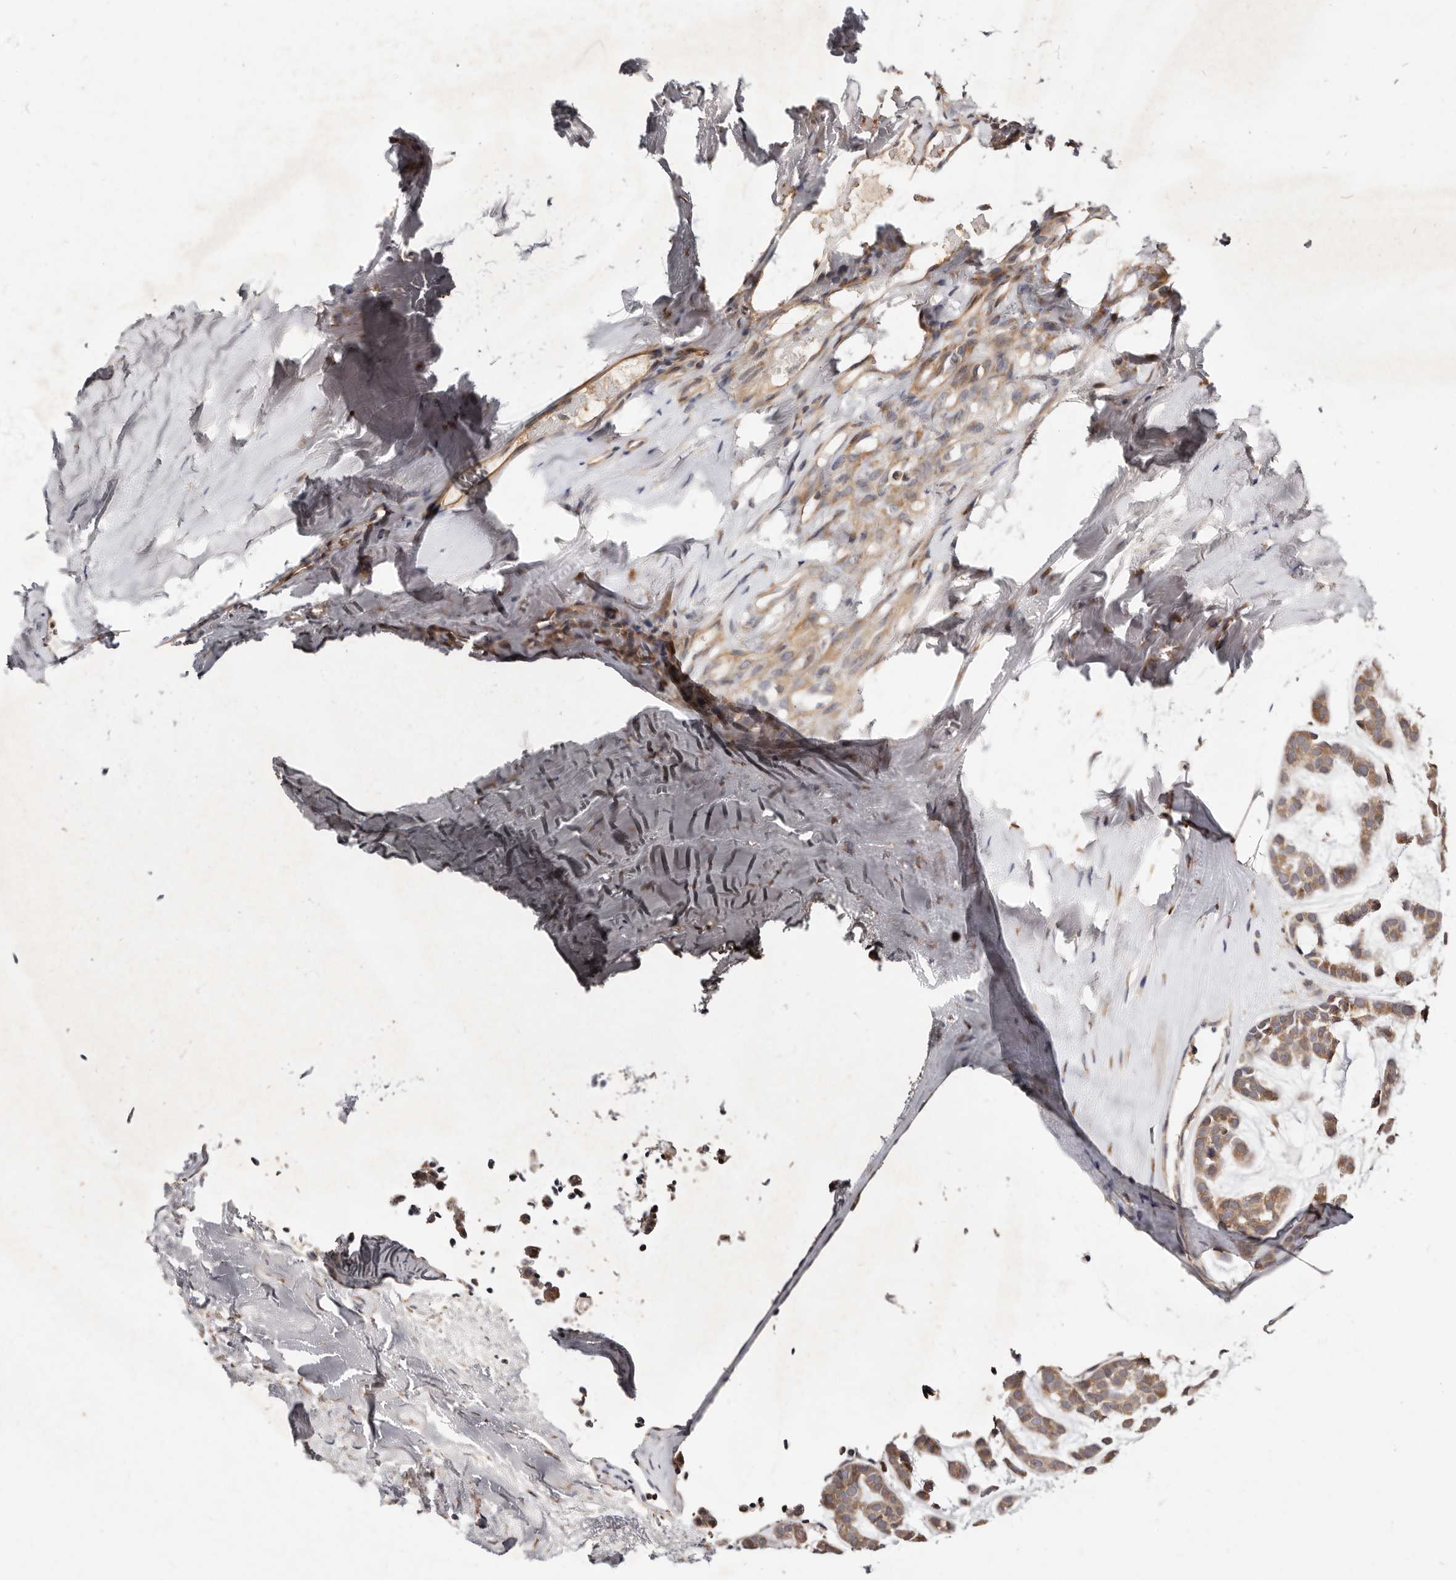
{"staining": {"intensity": "moderate", "quantity": ">75%", "location": "cytoplasmic/membranous"}, "tissue": "head and neck cancer", "cell_type": "Tumor cells", "image_type": "cancer", "snomed": [{"axis": "morphology", "description": "Adenocarcinoma, NOS"}, {"axis": "morphology", "description": "Adenoma, NOS"}, {"axis": "topography", "description": "Head-Neck"}], "caption": "Adenoma (head and neck) stained with a protein marker exhibits moderate staining in tumor cells.", "gene": "DACT2", "patient": {"sex": "female", "age": 55}}